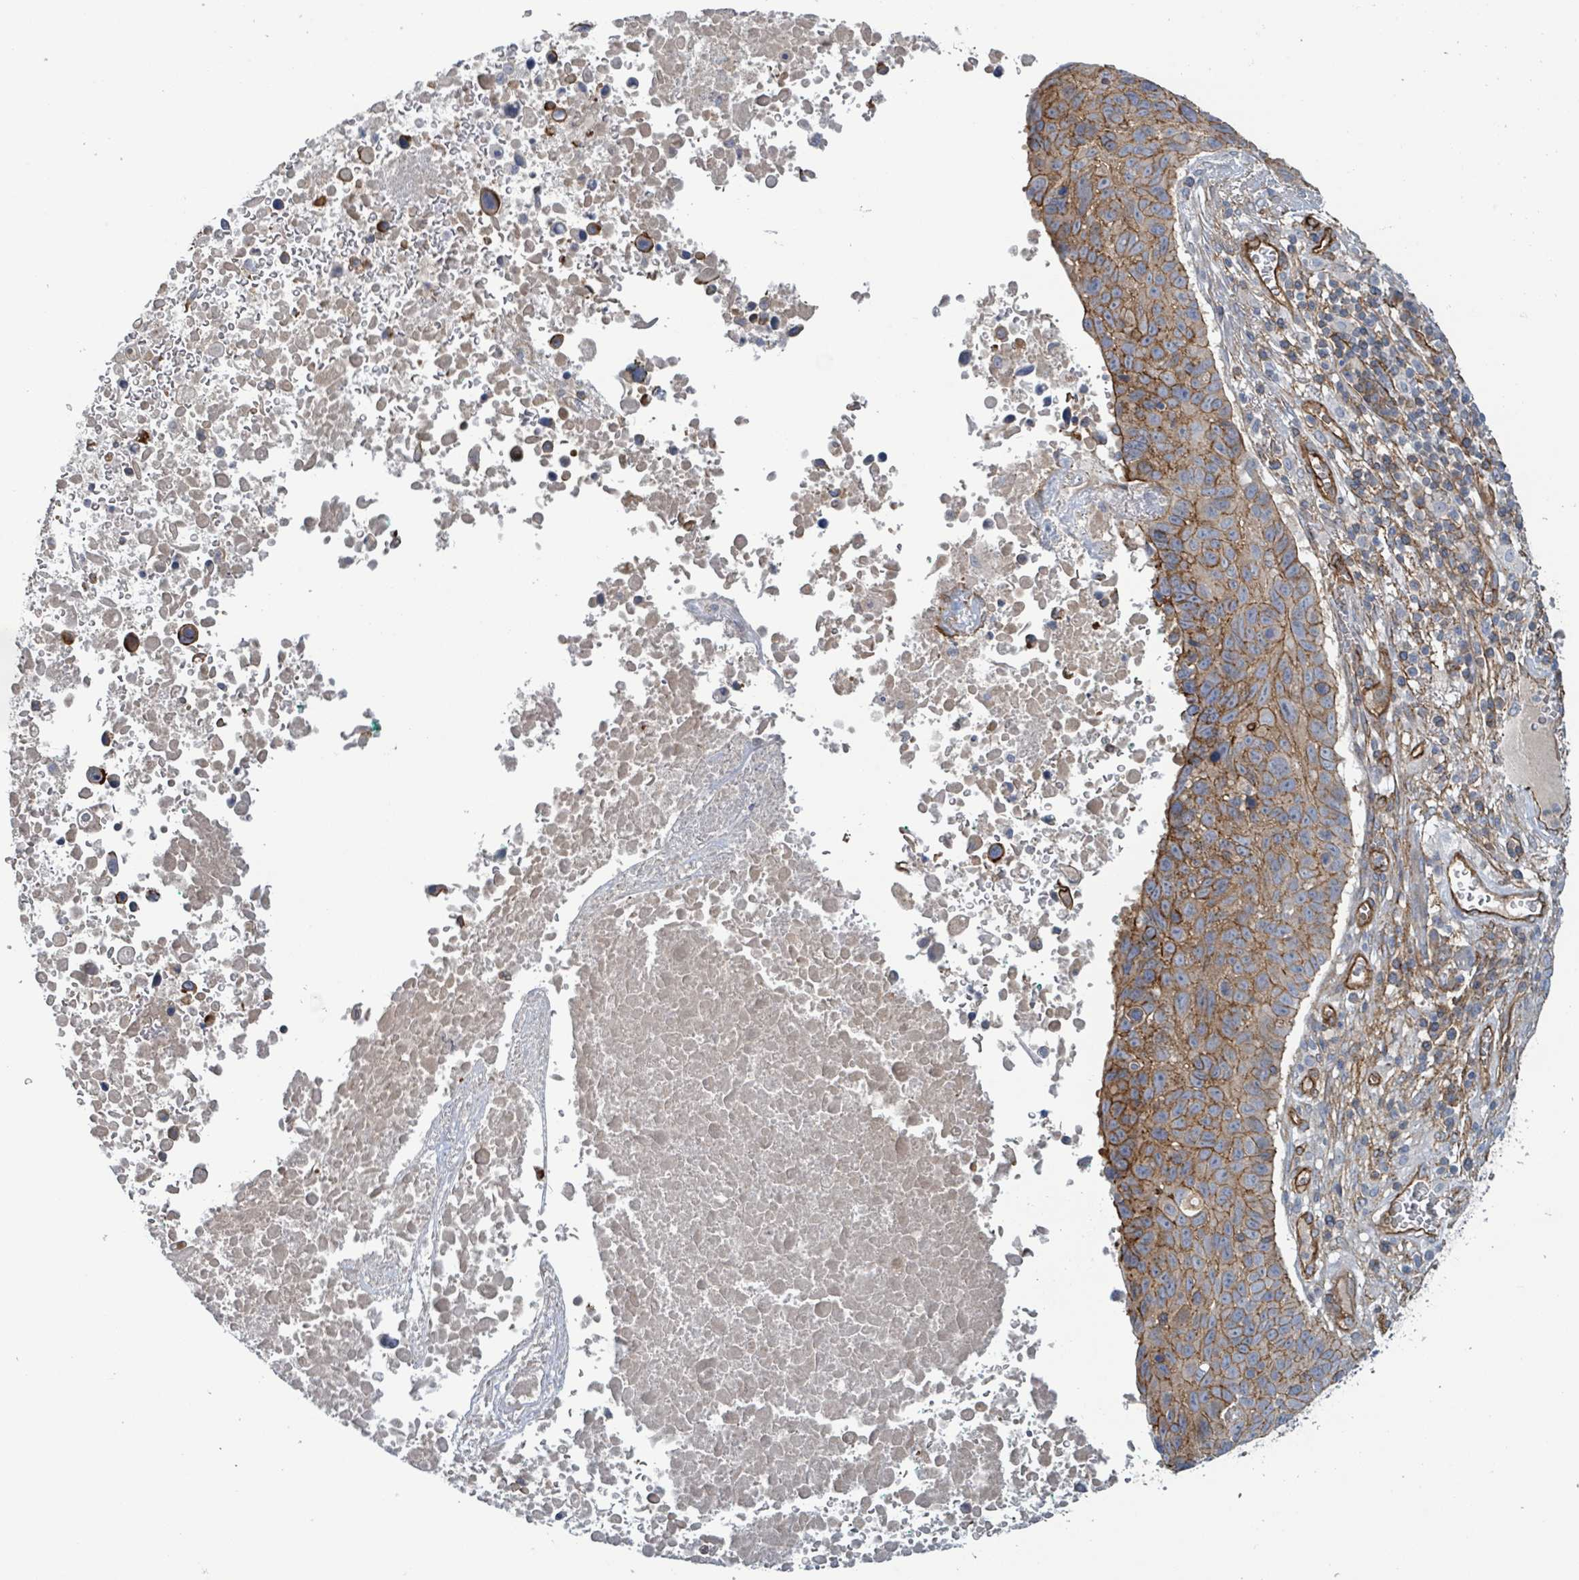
{"staining": {"intensity": "moderate", "quantity": ">75%", "location": "cytoplasmic/membranous"}, "tissue": "lung cancer", "cell_type": "Tumor cells", "image_type": "cancer", "snomed": [{"axis": "morphology", "description": "Squamous cell carcinoma, NOS"}, {"axis": "topography", "description": "Lung"}], "caption": "IHC staining of squamous cell carcinoma (lung), which exhibits medium levels of moderate cytoplasmic/membranous staining in about >75% of tumor cells indicating moderate cytoplasmic/membranous protein expression. The staining was performed using DAB (brown) for protein detection and nuclei were counterstained in hematoxylin (blue).", "gene": "LDOC1", "patient": {"sex": "male", "age": 66}}